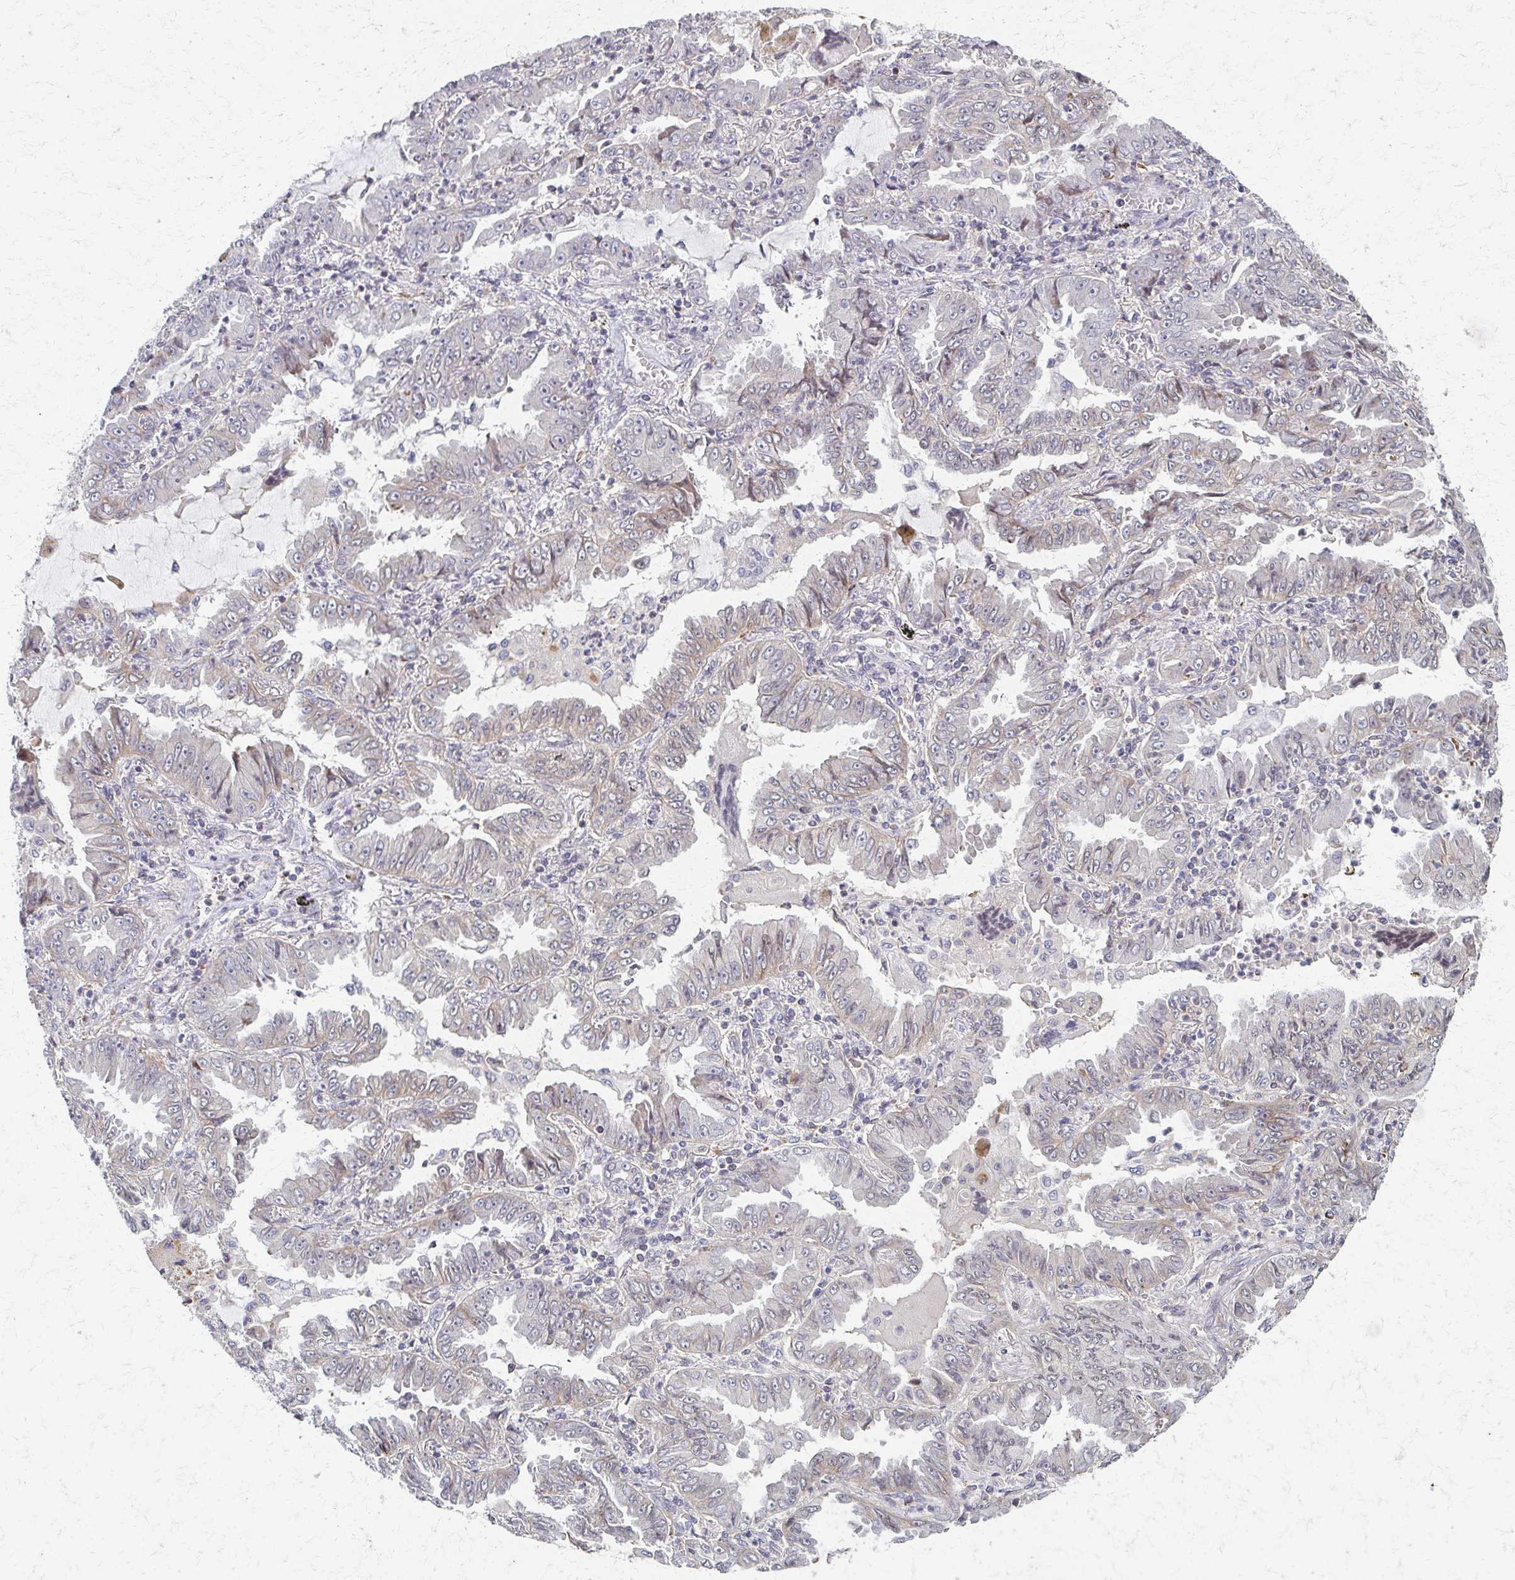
{"staining": {"intensity": "weak", "quantity": "<25%", "location": "cytoplasmic/membranous"}, "tissue": "lung cancer", "cell_type": "Tumor cells", "image_type": "cancer", "snomed": [{"axis": "morphology", "description": "Adenocarcinoma, NOS"}, {"axis": "topography", "description": "Lung"}], "caption": "An IHC photomicrograph of lung cancer (adenocarcinoma) is shown. There is no staining in tumor cells of lung cancer (adenocarcinoma).", "gene": "EOLA2", "patient": {"sex": "female", "age": 52}}